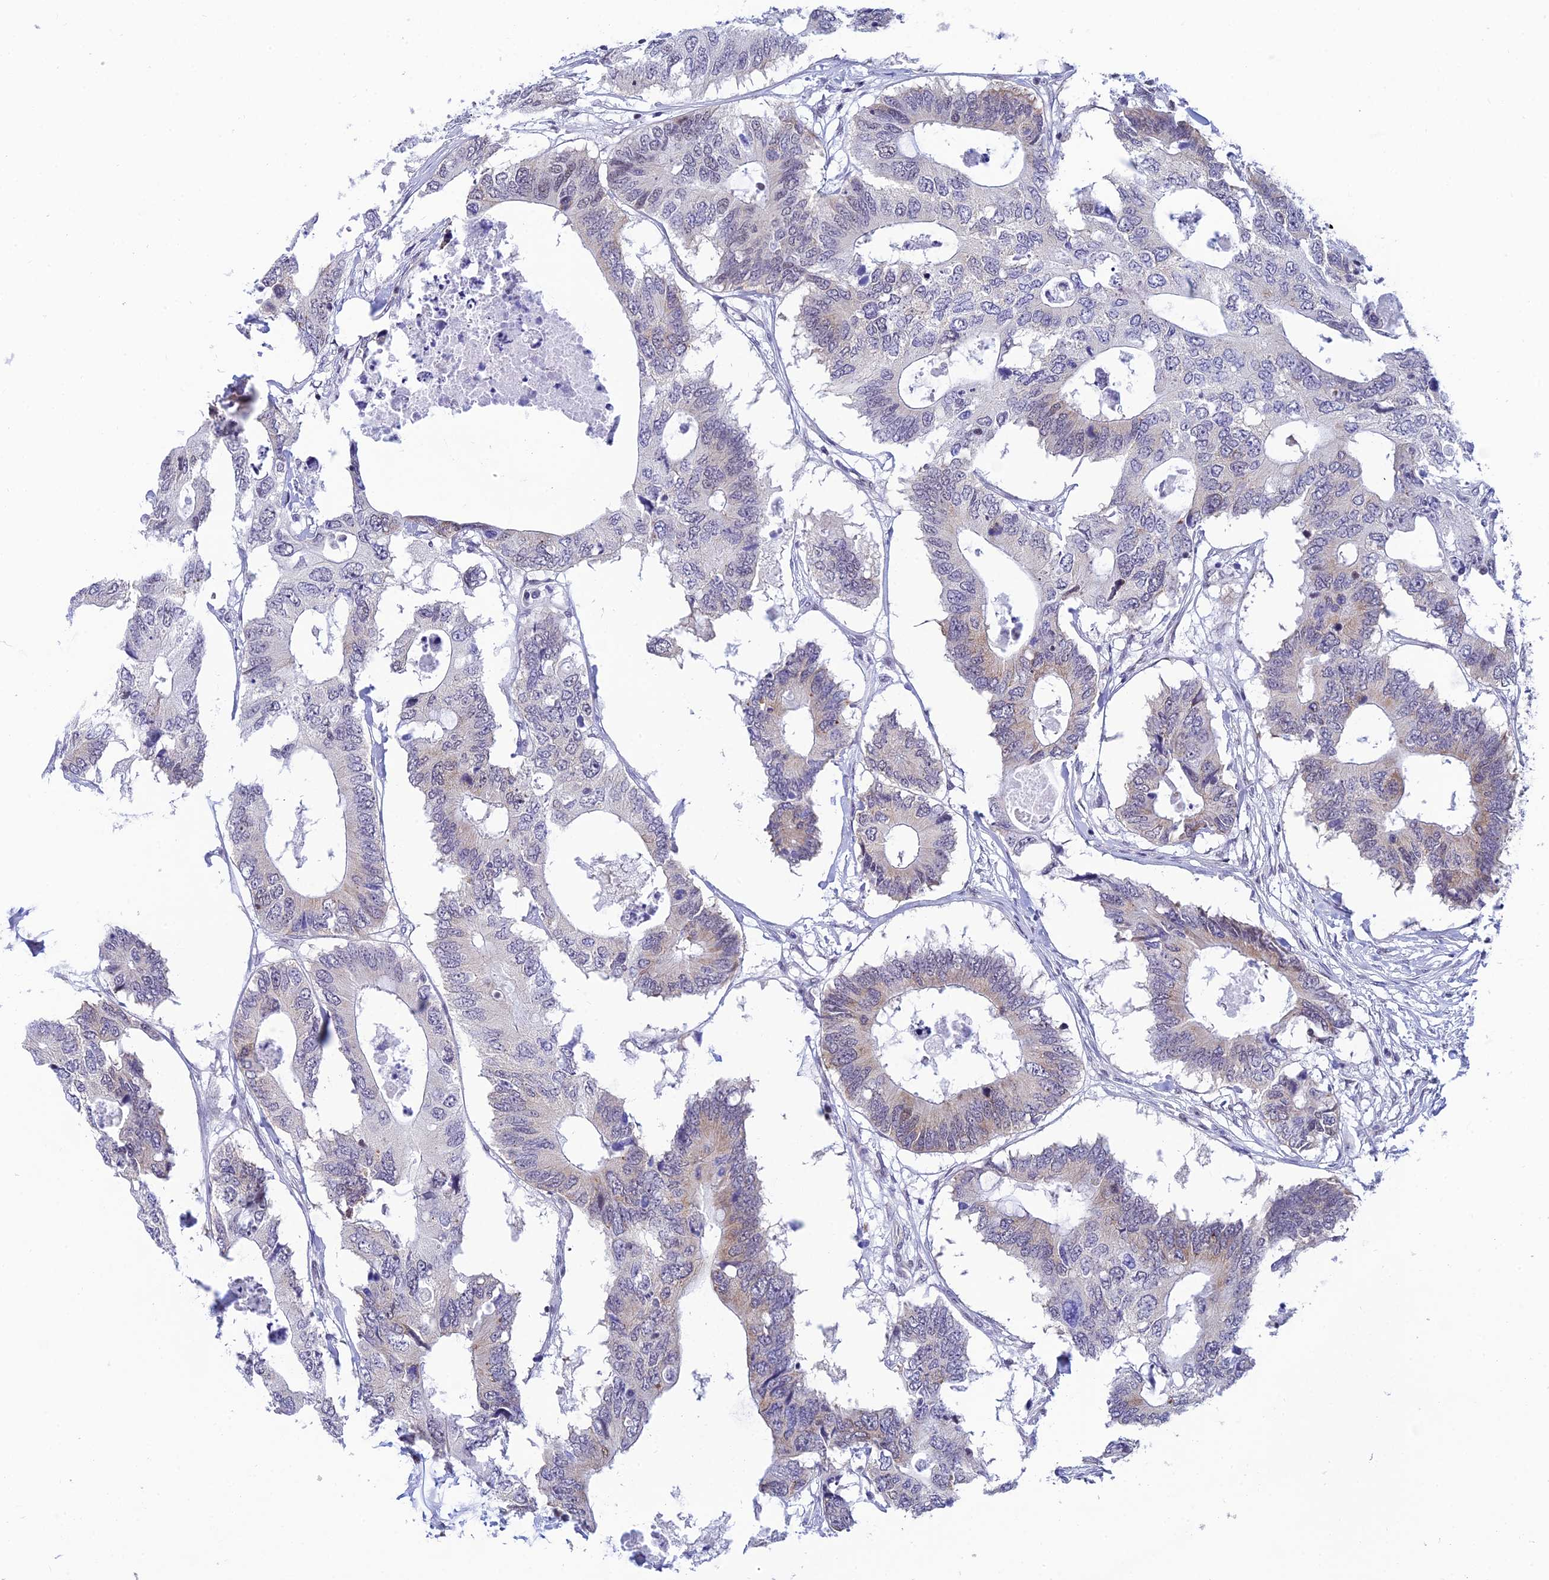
{"staining": {"intensity": "weak", "quantity": "<25%", "location": "cytoplasmic/membranous"}, "tissue": "colorectal cancer", "cell_type": "Tumor cells", "image_type": "cancer", "snomed": [{"axis": "morphology", "description": "Adenocarcinoma, NOS"}, {"axis": "topography", "description": "Colon"}], "caption": "The immunohistochemistry image has no significant staining in tumor cells of colorectal cancer tissue.", "gene": "USP22", "patient": {"sex": "male", "age": 71}}